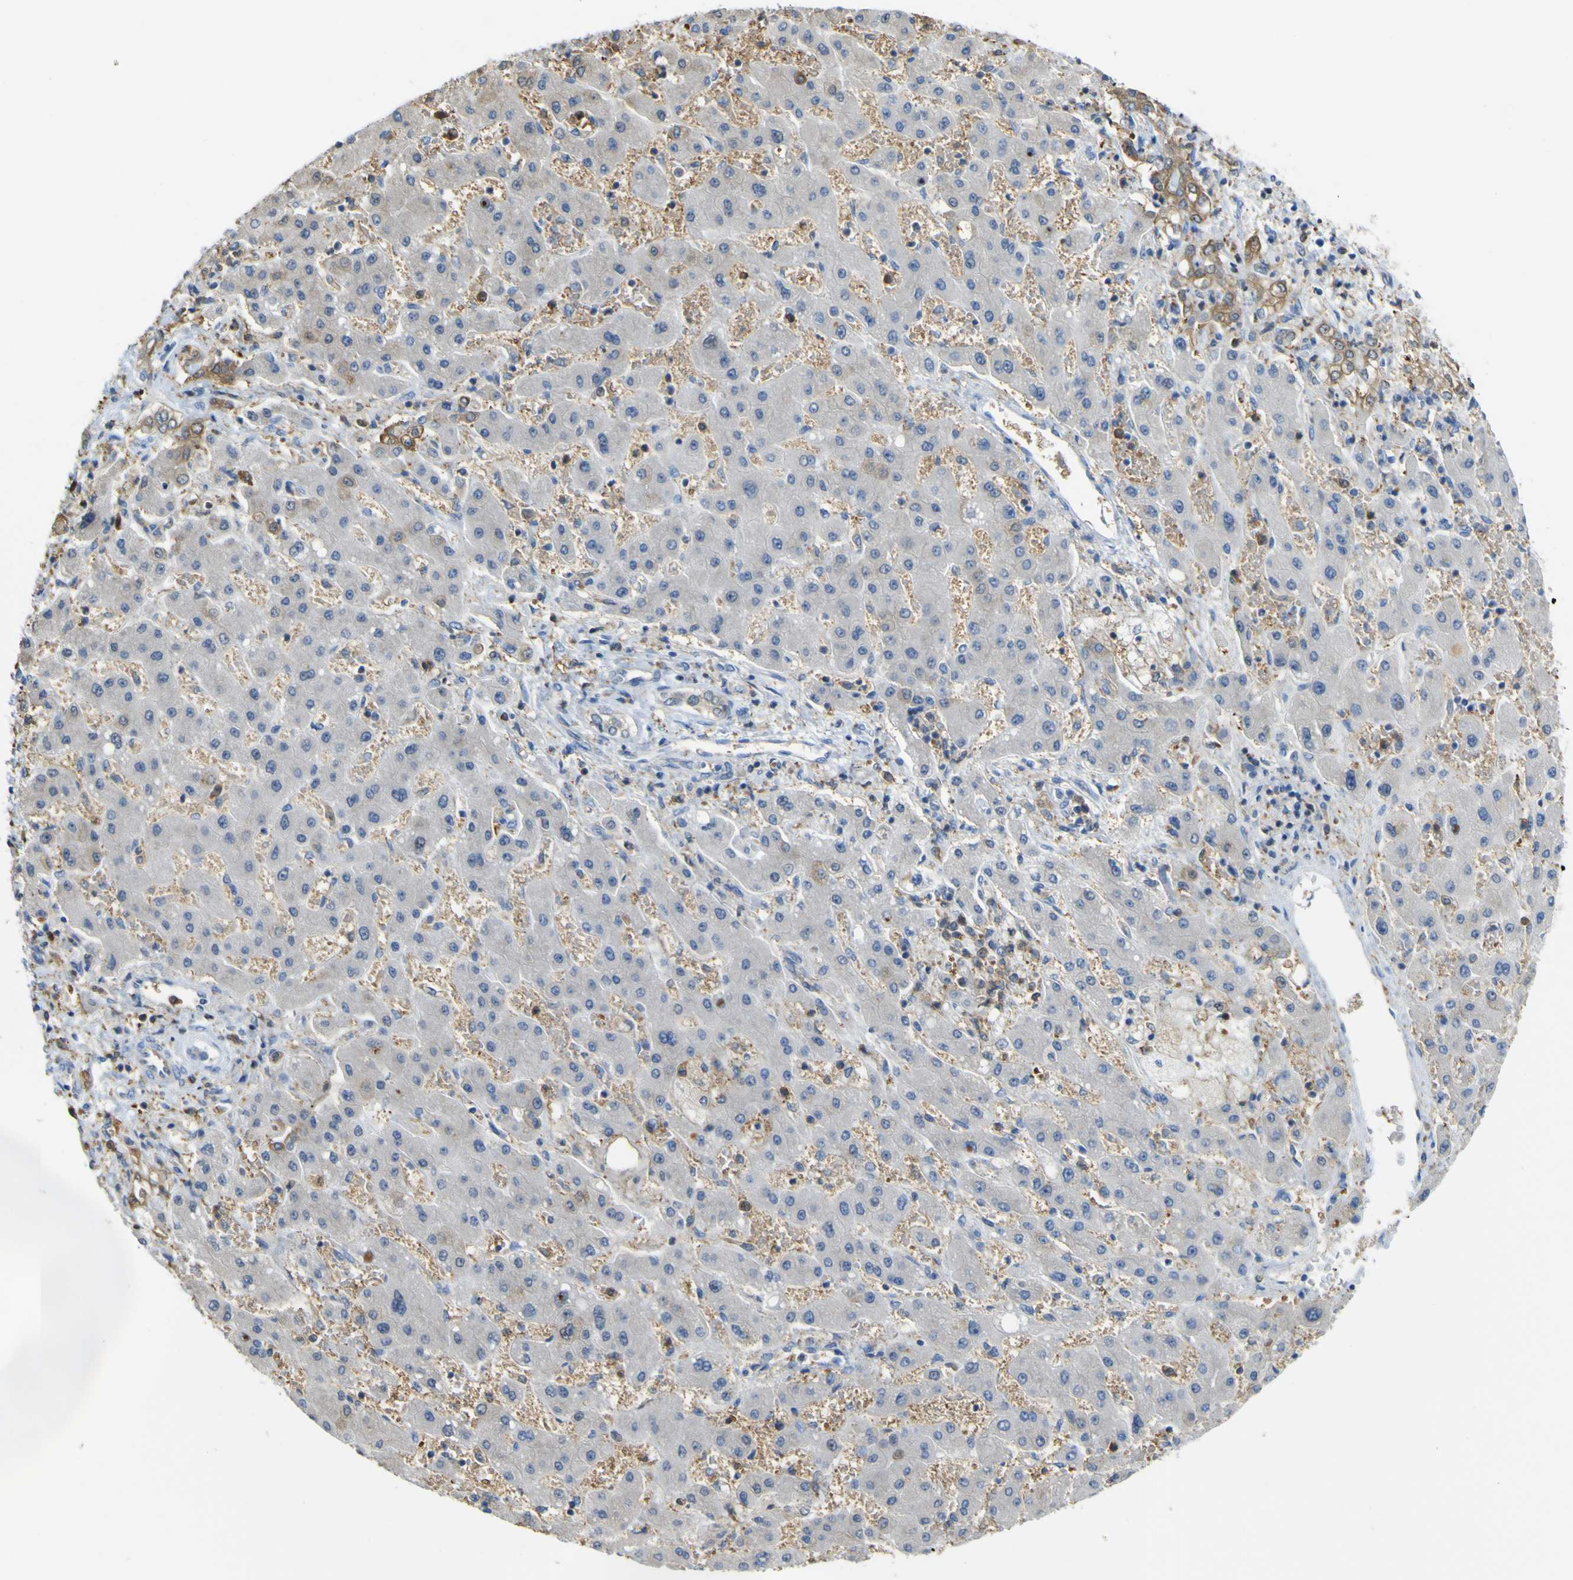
{"staining": {"intensity": "moderate", "quantity": ">75%", "location": "cytoplasmic/membranous"}, "tissue": "liver cancer", "cell_type": "Tumor cells", "image_type": "cancer", "snomed": [{"axis": "morphology", "description": "Cholangiocarcinoma"}, {"axis": "topography", "description": "Liver"}], "caption": "Protein staining of liver cancer (cholangiocarcinoma) tissue displays moderate cytoplasmic/membranous expression in approximately >75% of tumor cells. Using DAB (3,3'-diaminobenzidine) (brown) and hematoxylin (blue) stains, captured at high magnification using brightfield microscopy.", "gene": "ABHD3", "patient": {"sex": "male", "age": 50}}